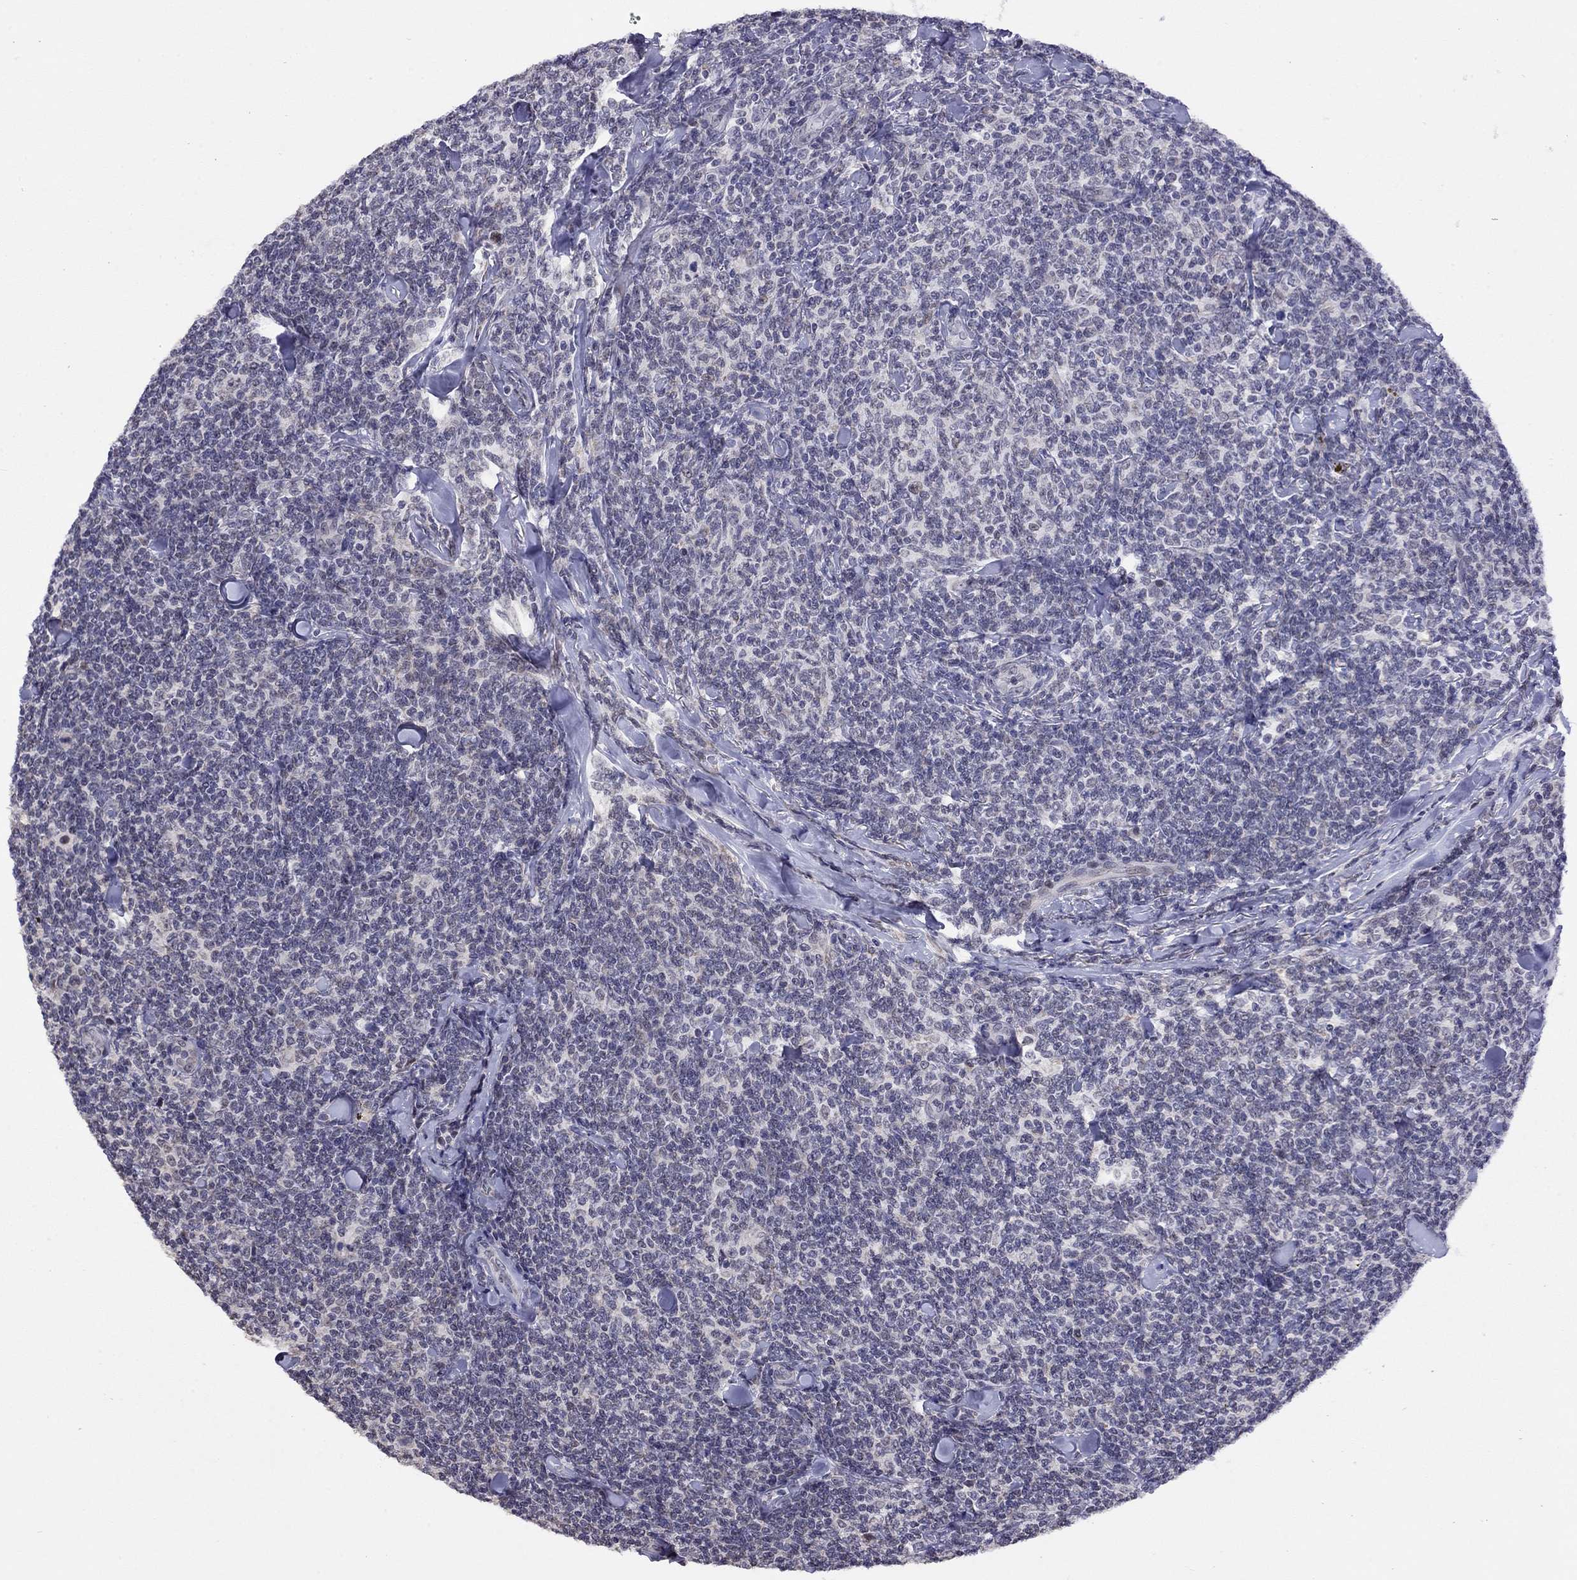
{"staining": {"intensity": "negative", "quantity": "none", "location": "none"}, "tissue": "lymphoma", "cell_type": "Tumor cells", "image_type": "cancer", "snomed": [{"axis": "morphology", "description": "Malignant lymphoma, non-Hodgkin's type, Low grade"}, {"axis": "topography", "description": "Lymph node"}], "caption": "Human low-grade malignant lymphoma, non-Hodgkin's type stained for a protein using immunohistochemistry exhibits no staining in tumor cells.", "gene": "HES5", "patient": {"sex": "female", "age": 56}}